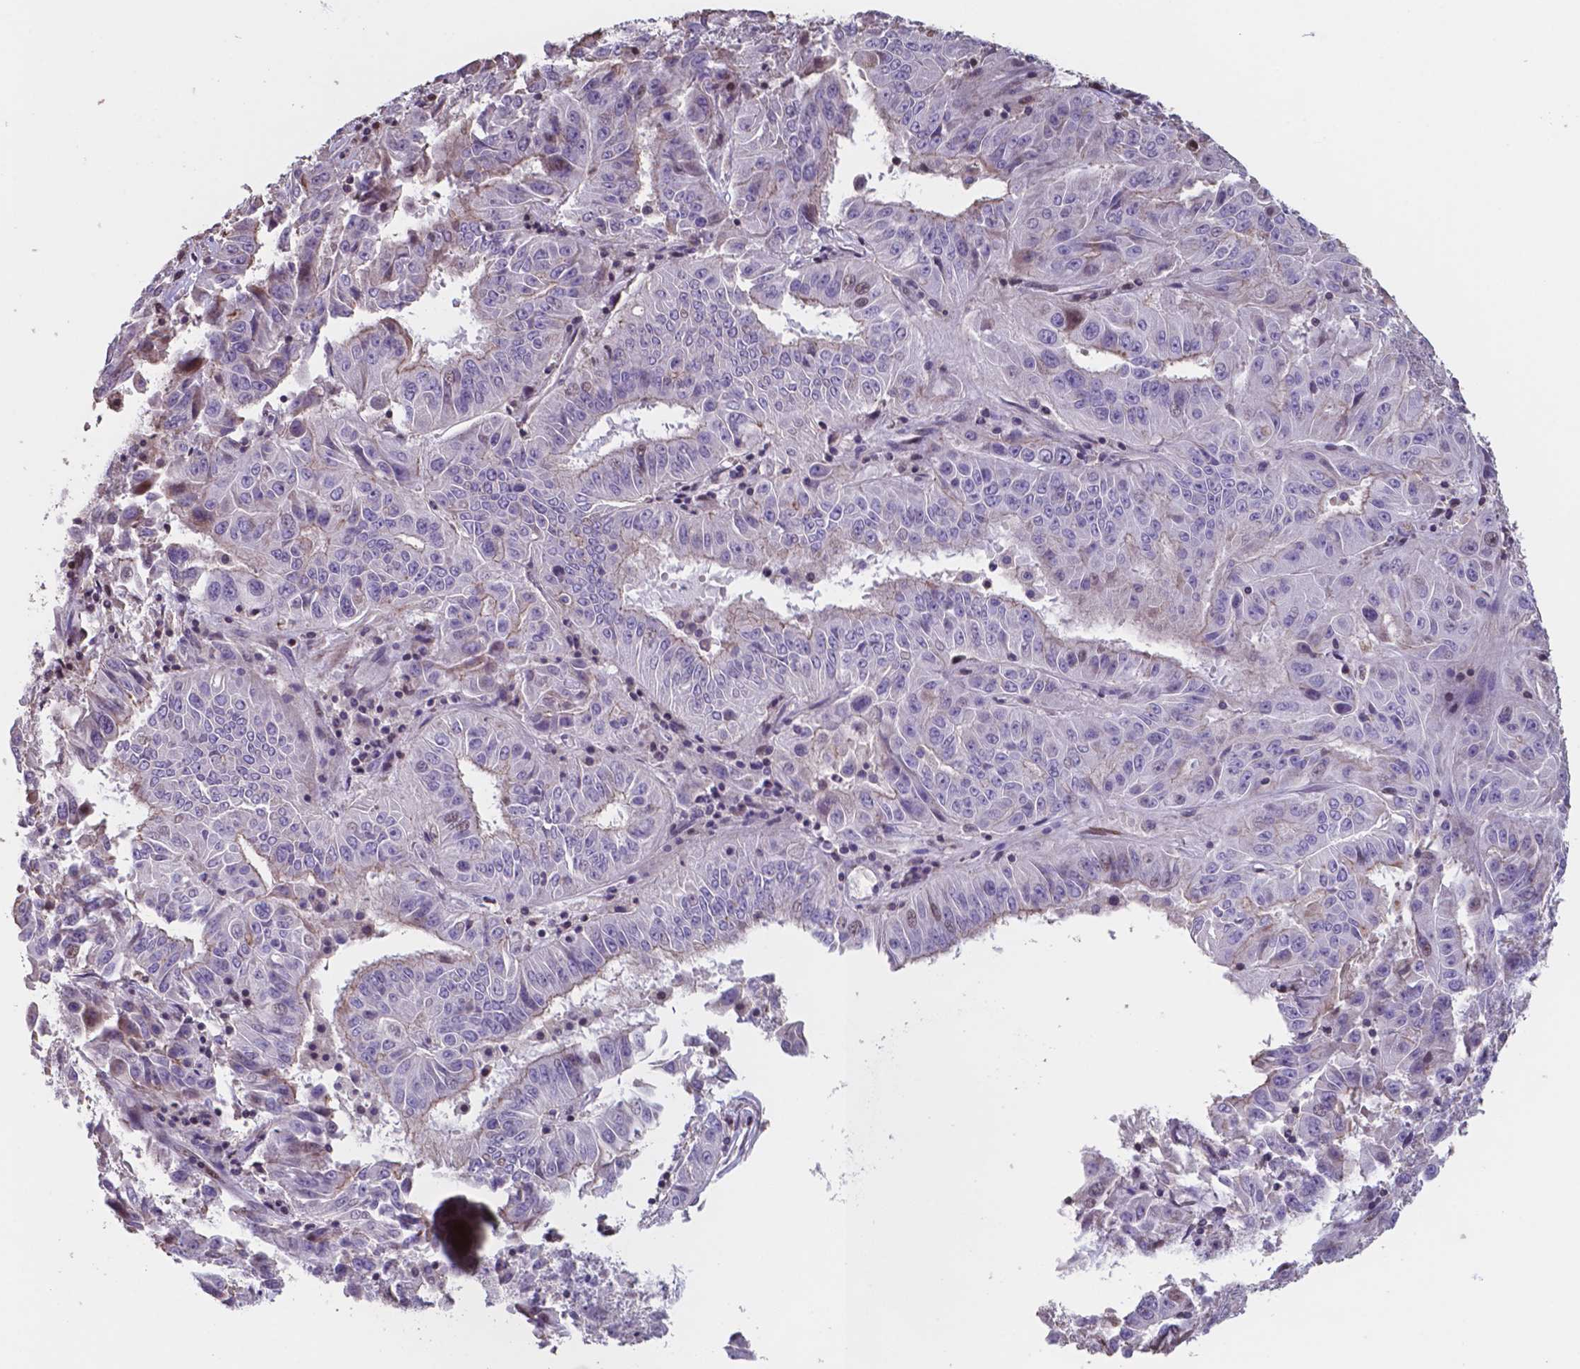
{"staining": {"intensity": "weak", "quantity": "<25%", "location": "cytoplasmic/membranous"}, "tissue": "pancreatic cancer", "cell_type": "Tumor cells", "image_type": "cancer", "snomed": [{"axis": "morphology", "description": "Adenocarcinoma, NOS"}, {"axis": "topography", "description": "Pancreas"}], "caption": "The immunohistochemistry image has no significant expression in tumor cells of pancreatic adenocarcinoma tissue.", "gene": "MLC1", "patient": {"sex": "male", "age": 63}}